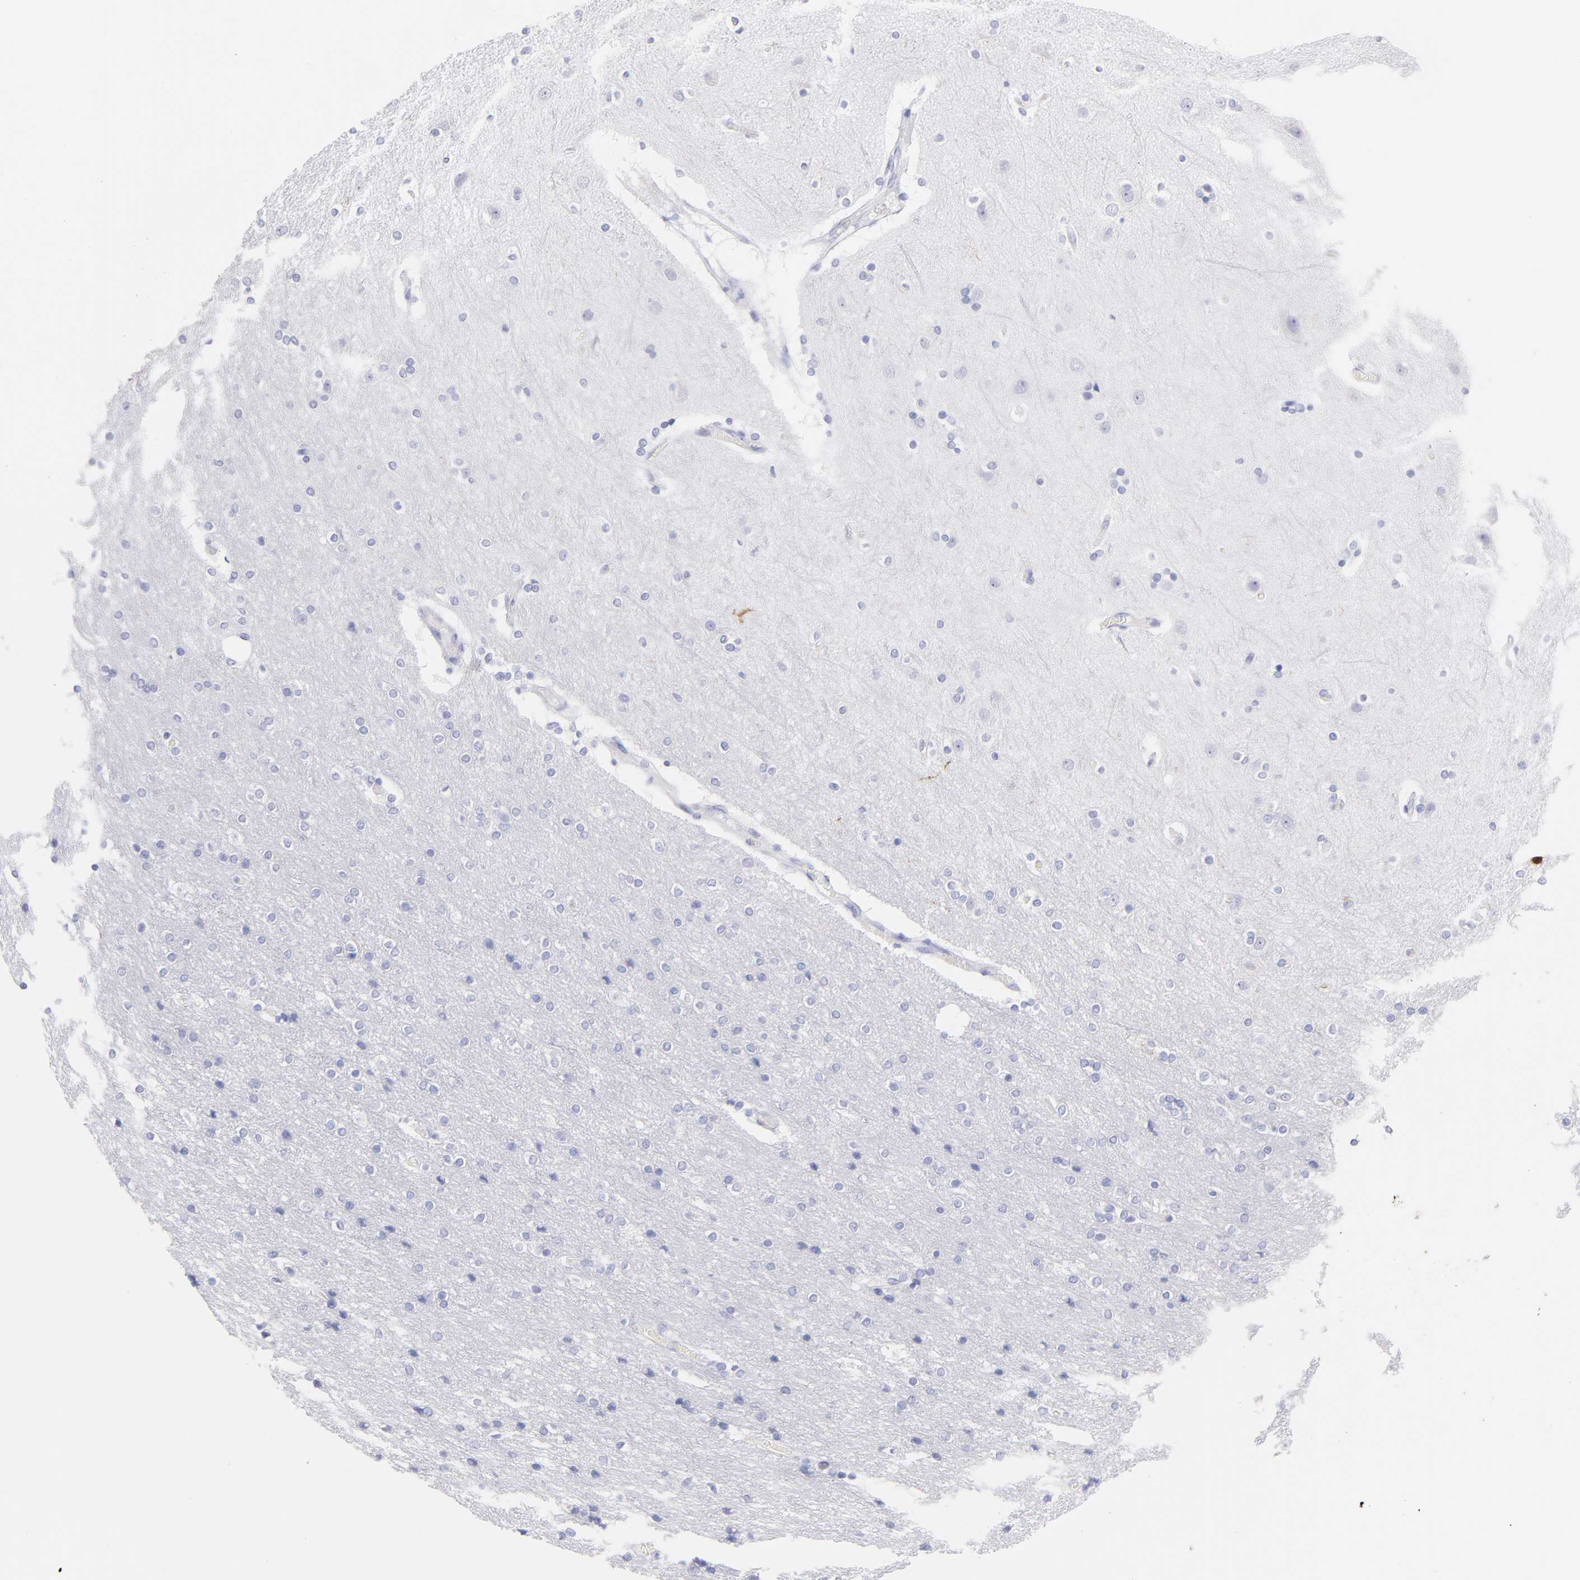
{"staining": {"intensity": "negative", "quantity": "none", "location": "none"}, "tissue": "cerebral cortex", "cell_type": "Endothelial cells", "image_type": "normal", "snomed": [{"axis": "morphology", "description": "Normal tissue, NOS"}, {"axis": "topography", "description": "Cerebral cortex"}], "caption": "The micrograph reveals no staining of endothelial cells in normal cerebral cortex.", "gene": "SCGN", "patient": {"sex": "female", "age": 54}}